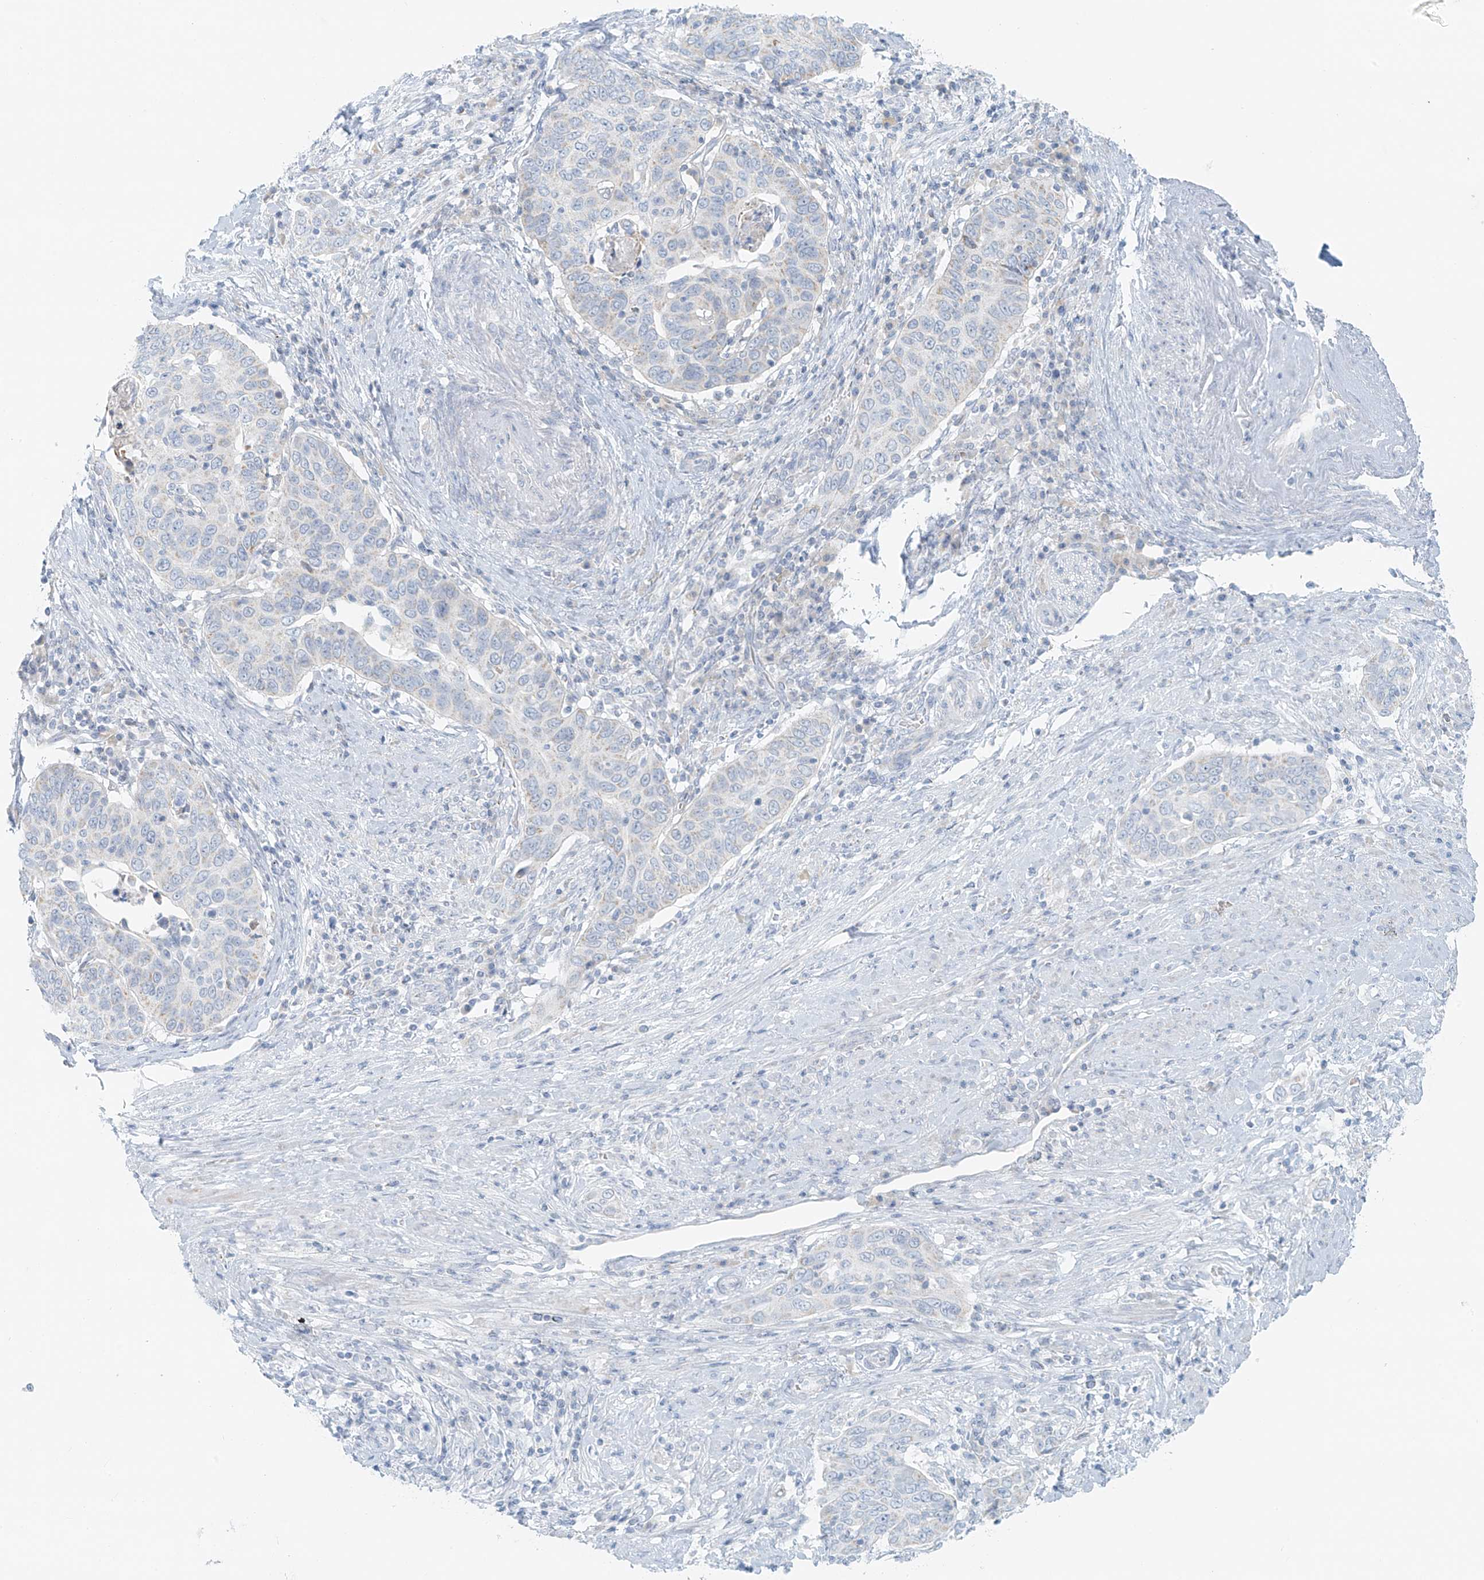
{"staining": {"intensity": "negative", "quantity": "none", "location": "none"}, "tissue": "cervical cancer", "cell_type": "Tumor cells", "image_type": "cancer", "snomed": [{"axis": "morphology", "description": "Squamous cell carcinoma, NOS"}, {"axis": "topography", "description": "Cervix"}], "caption": "The photomicrograph reveals no significant expression in tumor cells of squamous cell carcinoma (cervical).", "gene": "UST", "patient": {"sex": "female", "age": 60}}